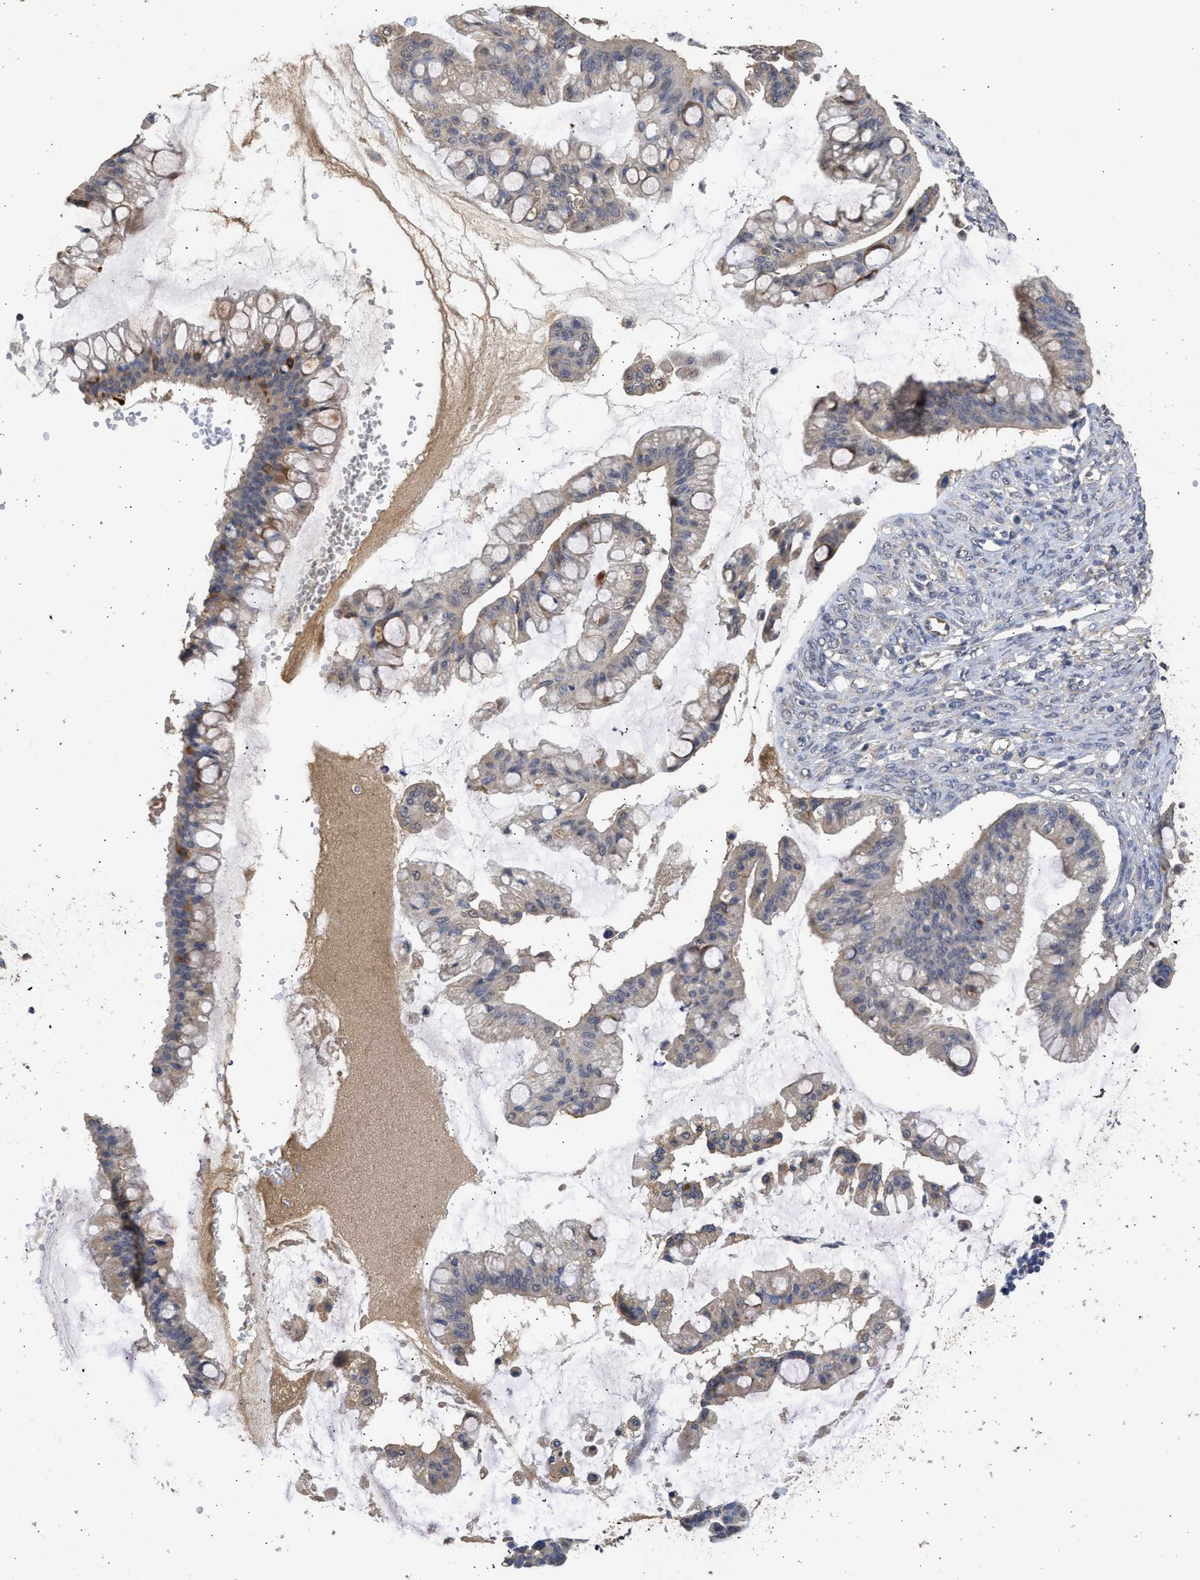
{"staining": {"intensity": "moderate", "quantity": "<25%", "location": "cytoplasmic/membranous"}, "tissue": "ovarian cancer", "cell_type": "Tumor cells", "image_type": "cancer", "snomed": [{"axis": "morphology", "description": "Cystadenocarcinoma, mucinous, NOS"}, {"axis": "topography", "description": "Ovary"}], "caption": "A histopathology image showing moderate cytoplasmic/membranous expression in approximately <25% of tumor cells in ovarian cancer, as visualized by brown immunohistochemical staining.", "gene": "SPINT2", "patient": {"sex": "female", "age": 73}}